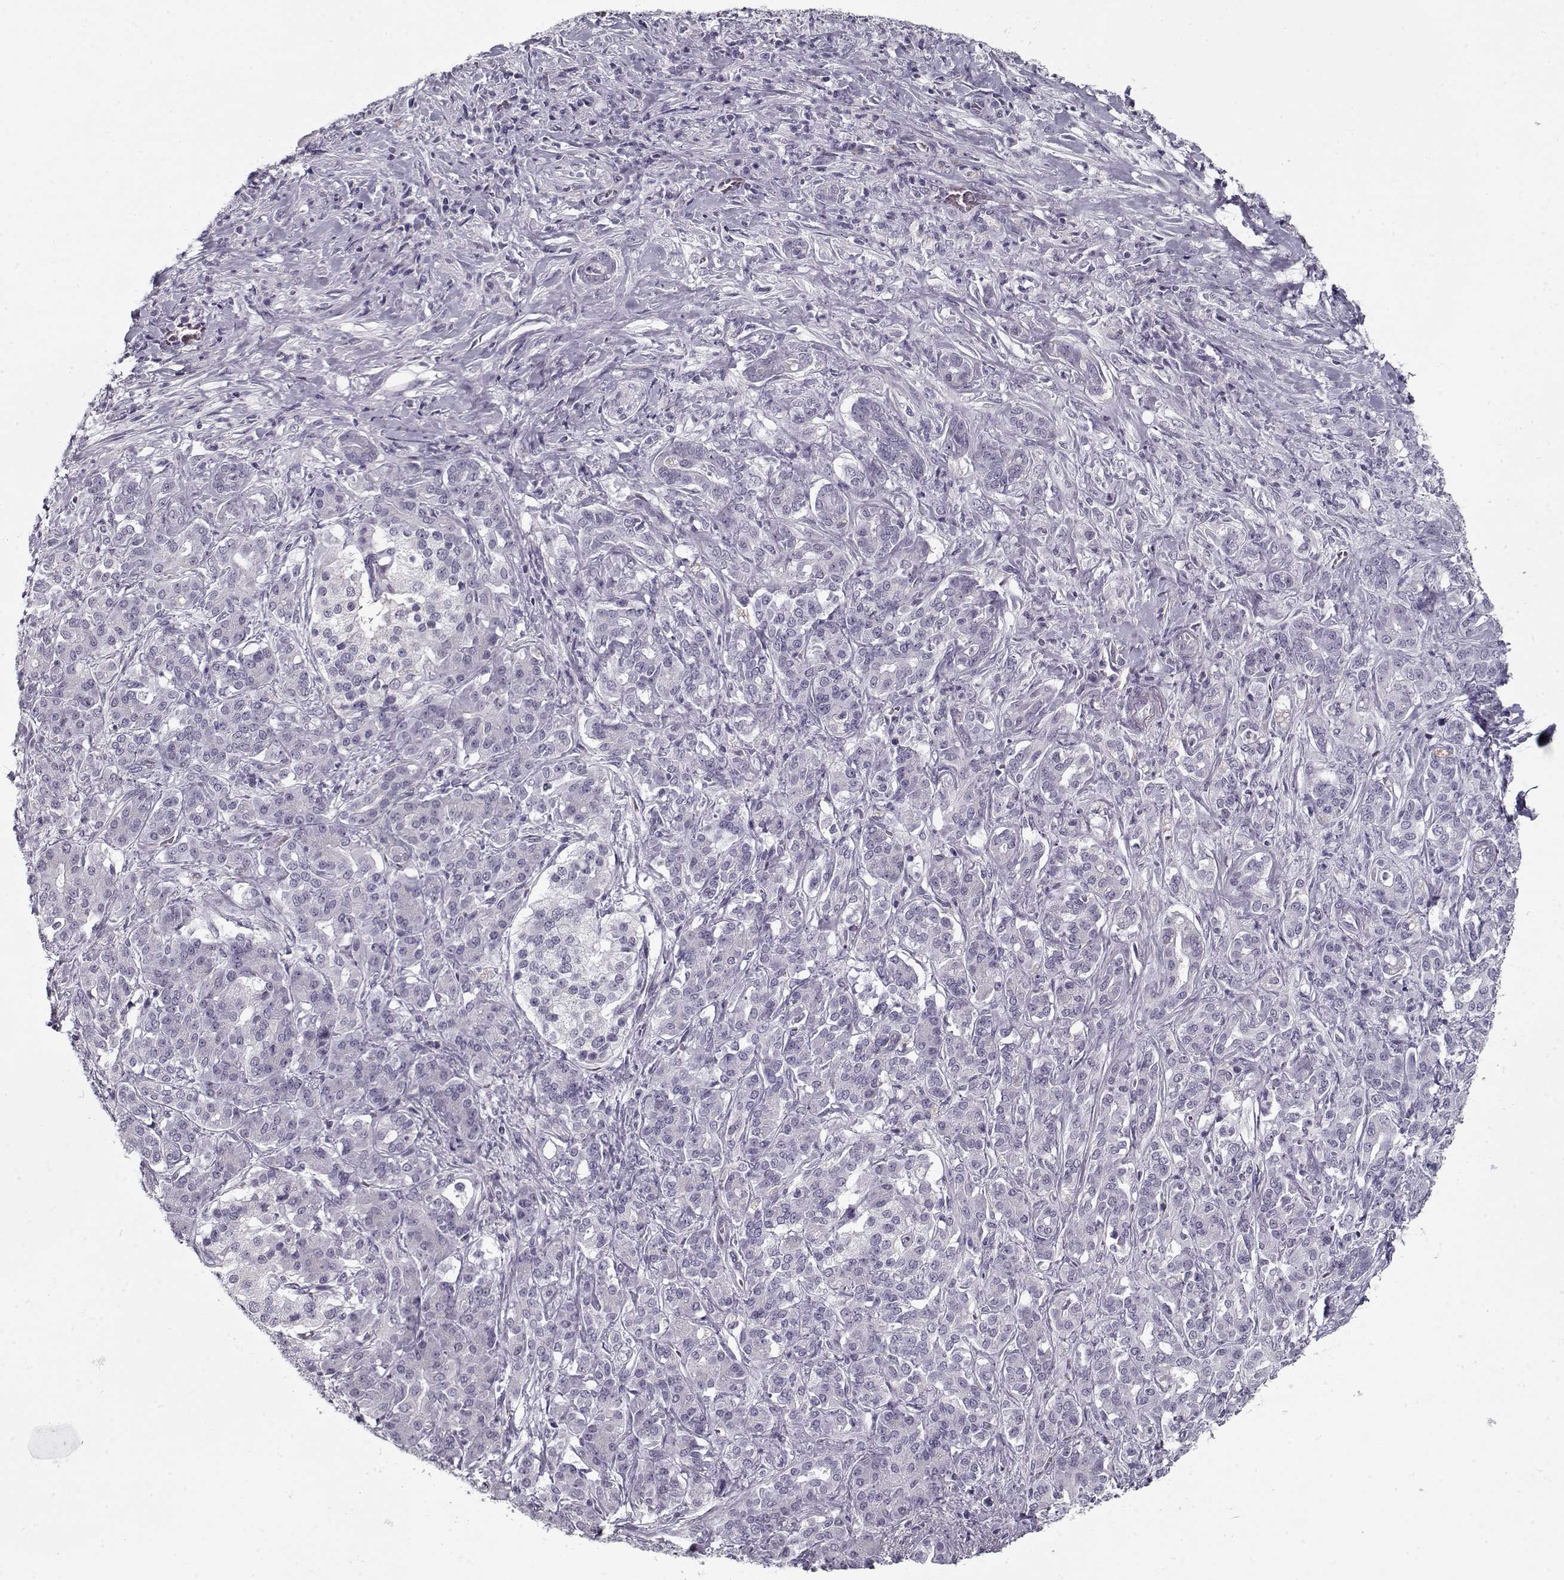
{"staining": {"intensity": "negative", "quantity": "none", "location": "none"}, "tissue": "pancreatic cancer", "cell_type": "Tumor cells", "image_type": "cancer", "snomed": [{"axis": "morphology", "description": "Normal tissue, NOS"}, {"axis": "morphology", "description": "Inflammation, NOS"}, {"axis": "morphology", "description": "Adenocarcinoma, NOS"}, {"axis": "topography", "description": "Pancreas"}], "caption": "Protein analysis of pancreatic cancer (adenocarcinoma) displays no significant positivity in tumor cells.", "gene": "SPACA9", "patient": {"sex": "male", "age": 57}}